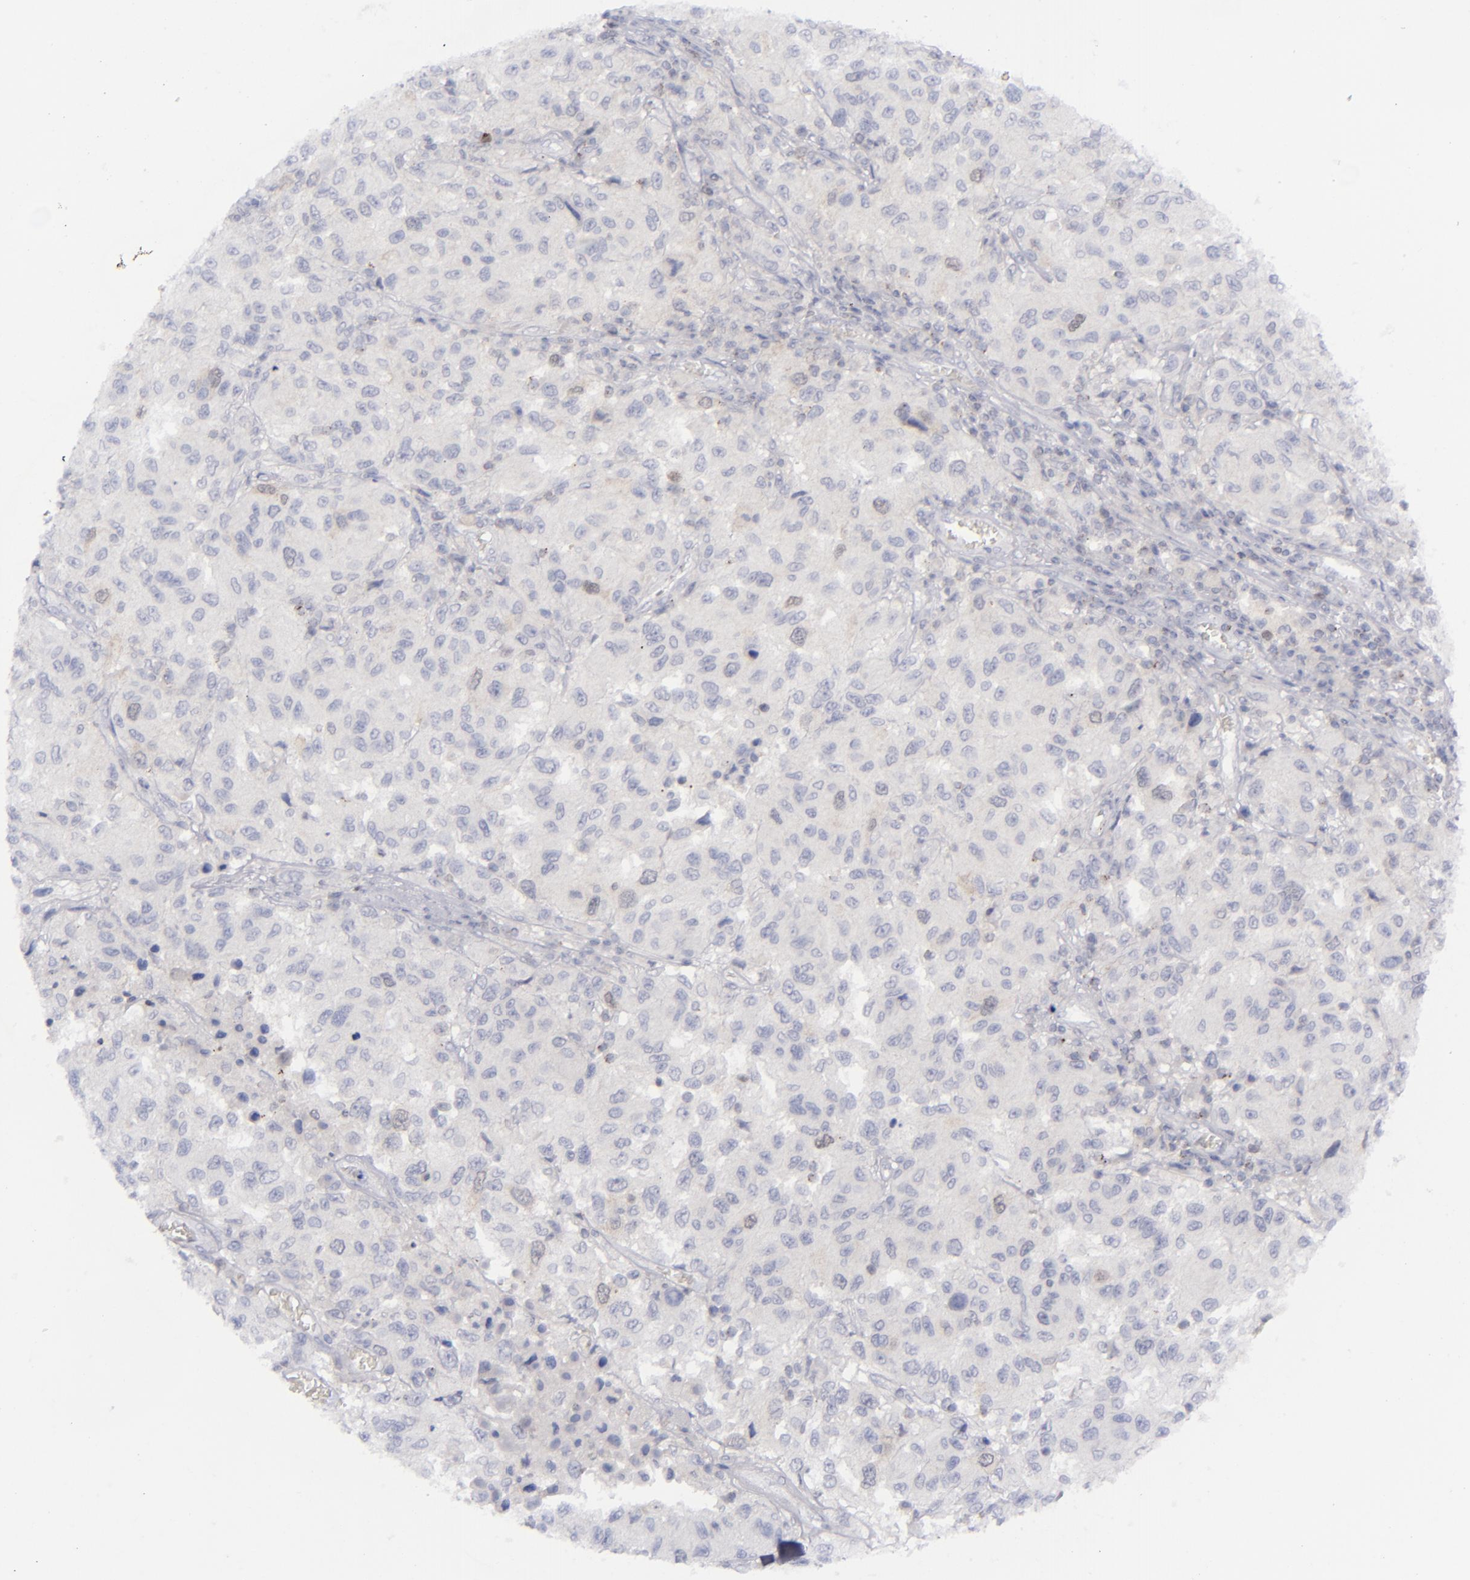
{"staining": {"intensity": "weak", "quantity": "<25%", "location": "cytoplasmic/membranous,nuclear"}, "tissue": "melanoma", "cell_type": "Tumor cells", "image_type": "cancer", "snomed": [{"axis": "morphology", "description": "Malignant melanoma, NOS"}, {"axis": "topography", "description": "Skin"}], "caption": "Tumor cells show no significant protein positivity in malignant melanoma.", "gene": "AURKA", "patient": {"sex": "female", "age": 77}}